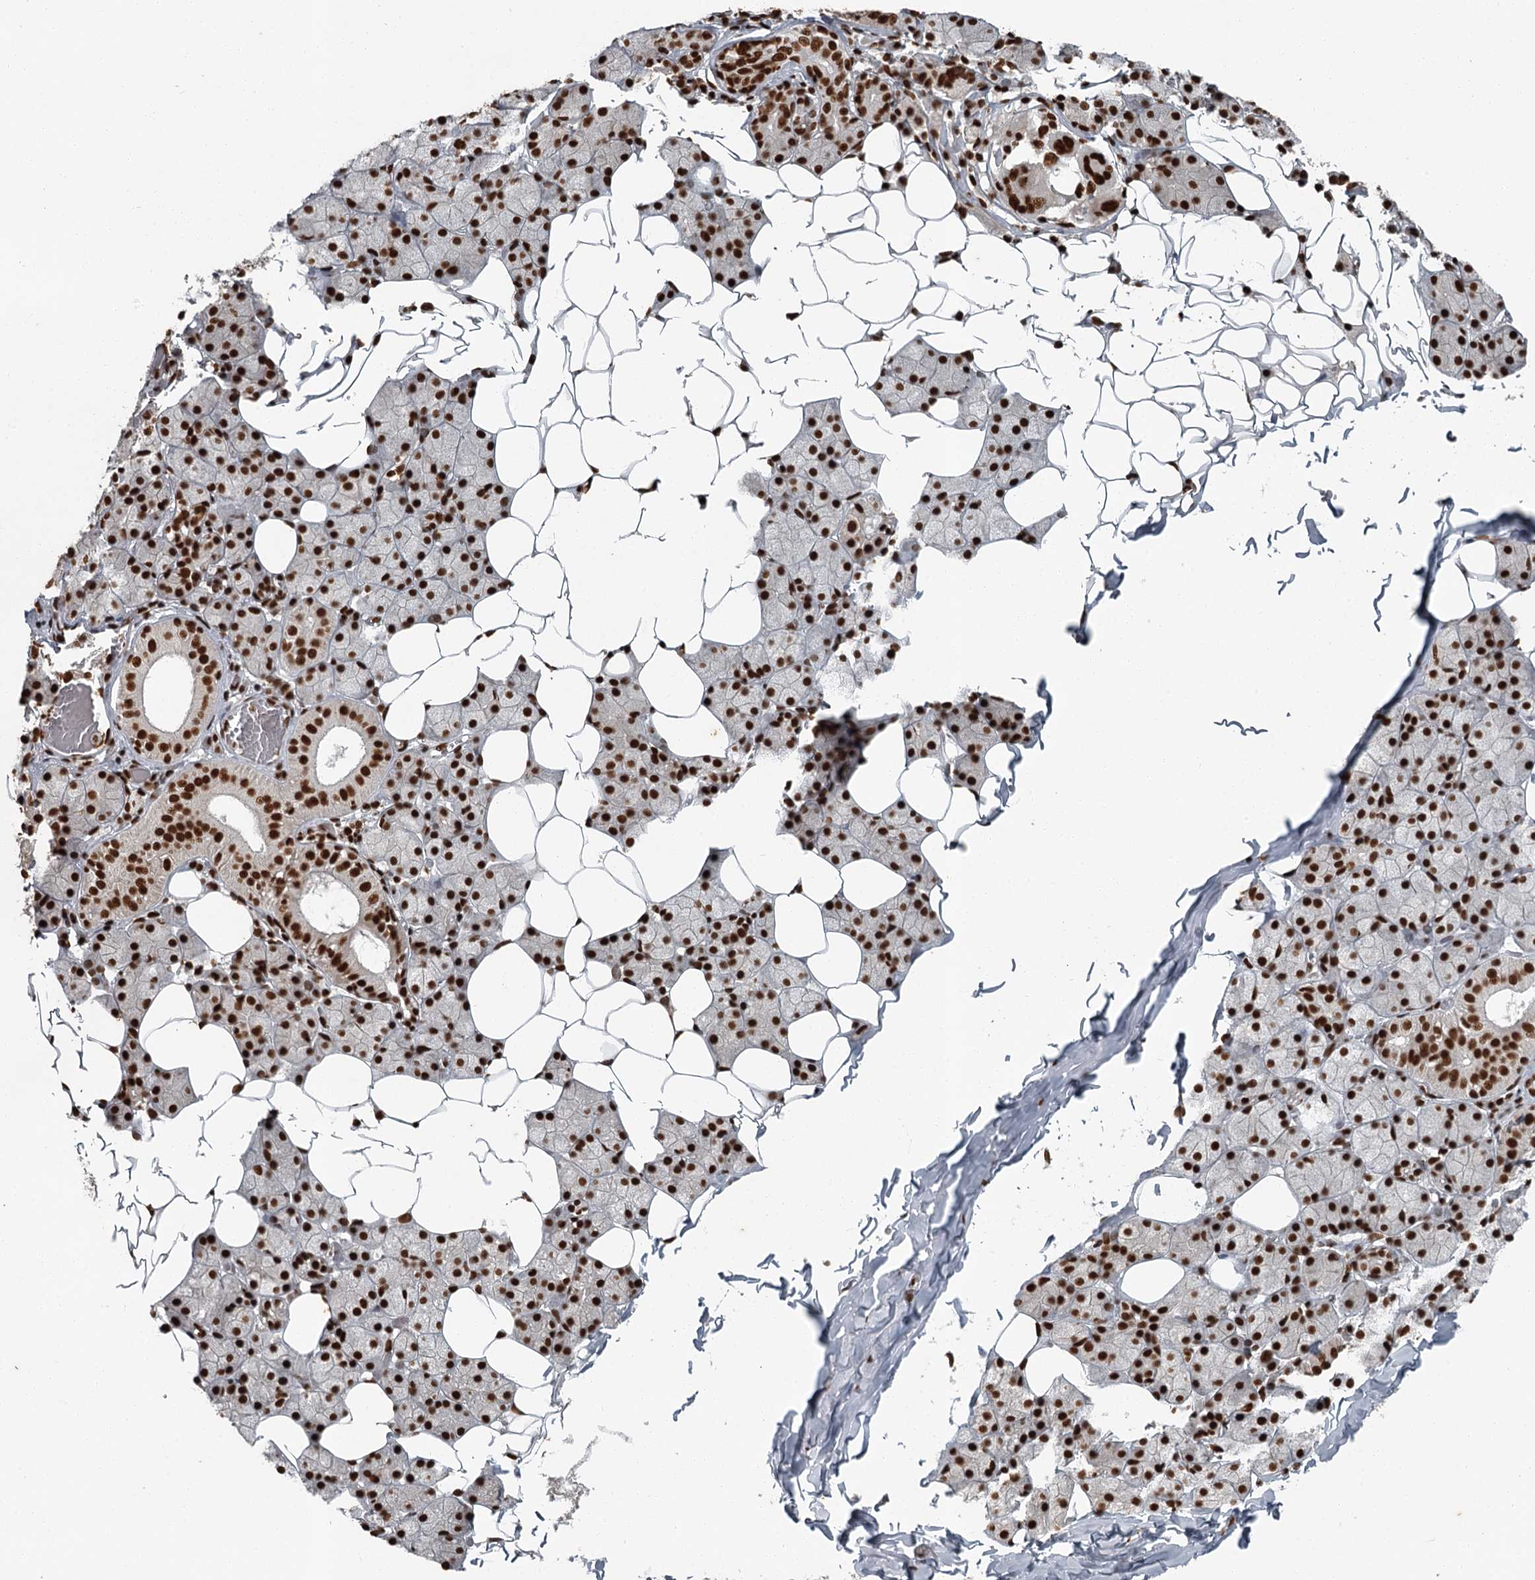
{"staining": {"intensity": "strong", "quantity": ">75%", "location": "nuclear"}, "tissue": "salivary gland", "cell_type": "Glandular cells", "image_type": "normal", "snomed": [{"axis": "morphology", "description": "Normal tissue, NOS"}, {"axis": "topography", "description": "Salivary gland"}], "caption": "This histopathology image exhibits immunohistochemistry (IHC) staining of benign salivary gland, with high strong nuclear expression in approximately >75% of glandular cells.", "gene": "RBBP7", "patient": {"sex": "female", "age": 33}}